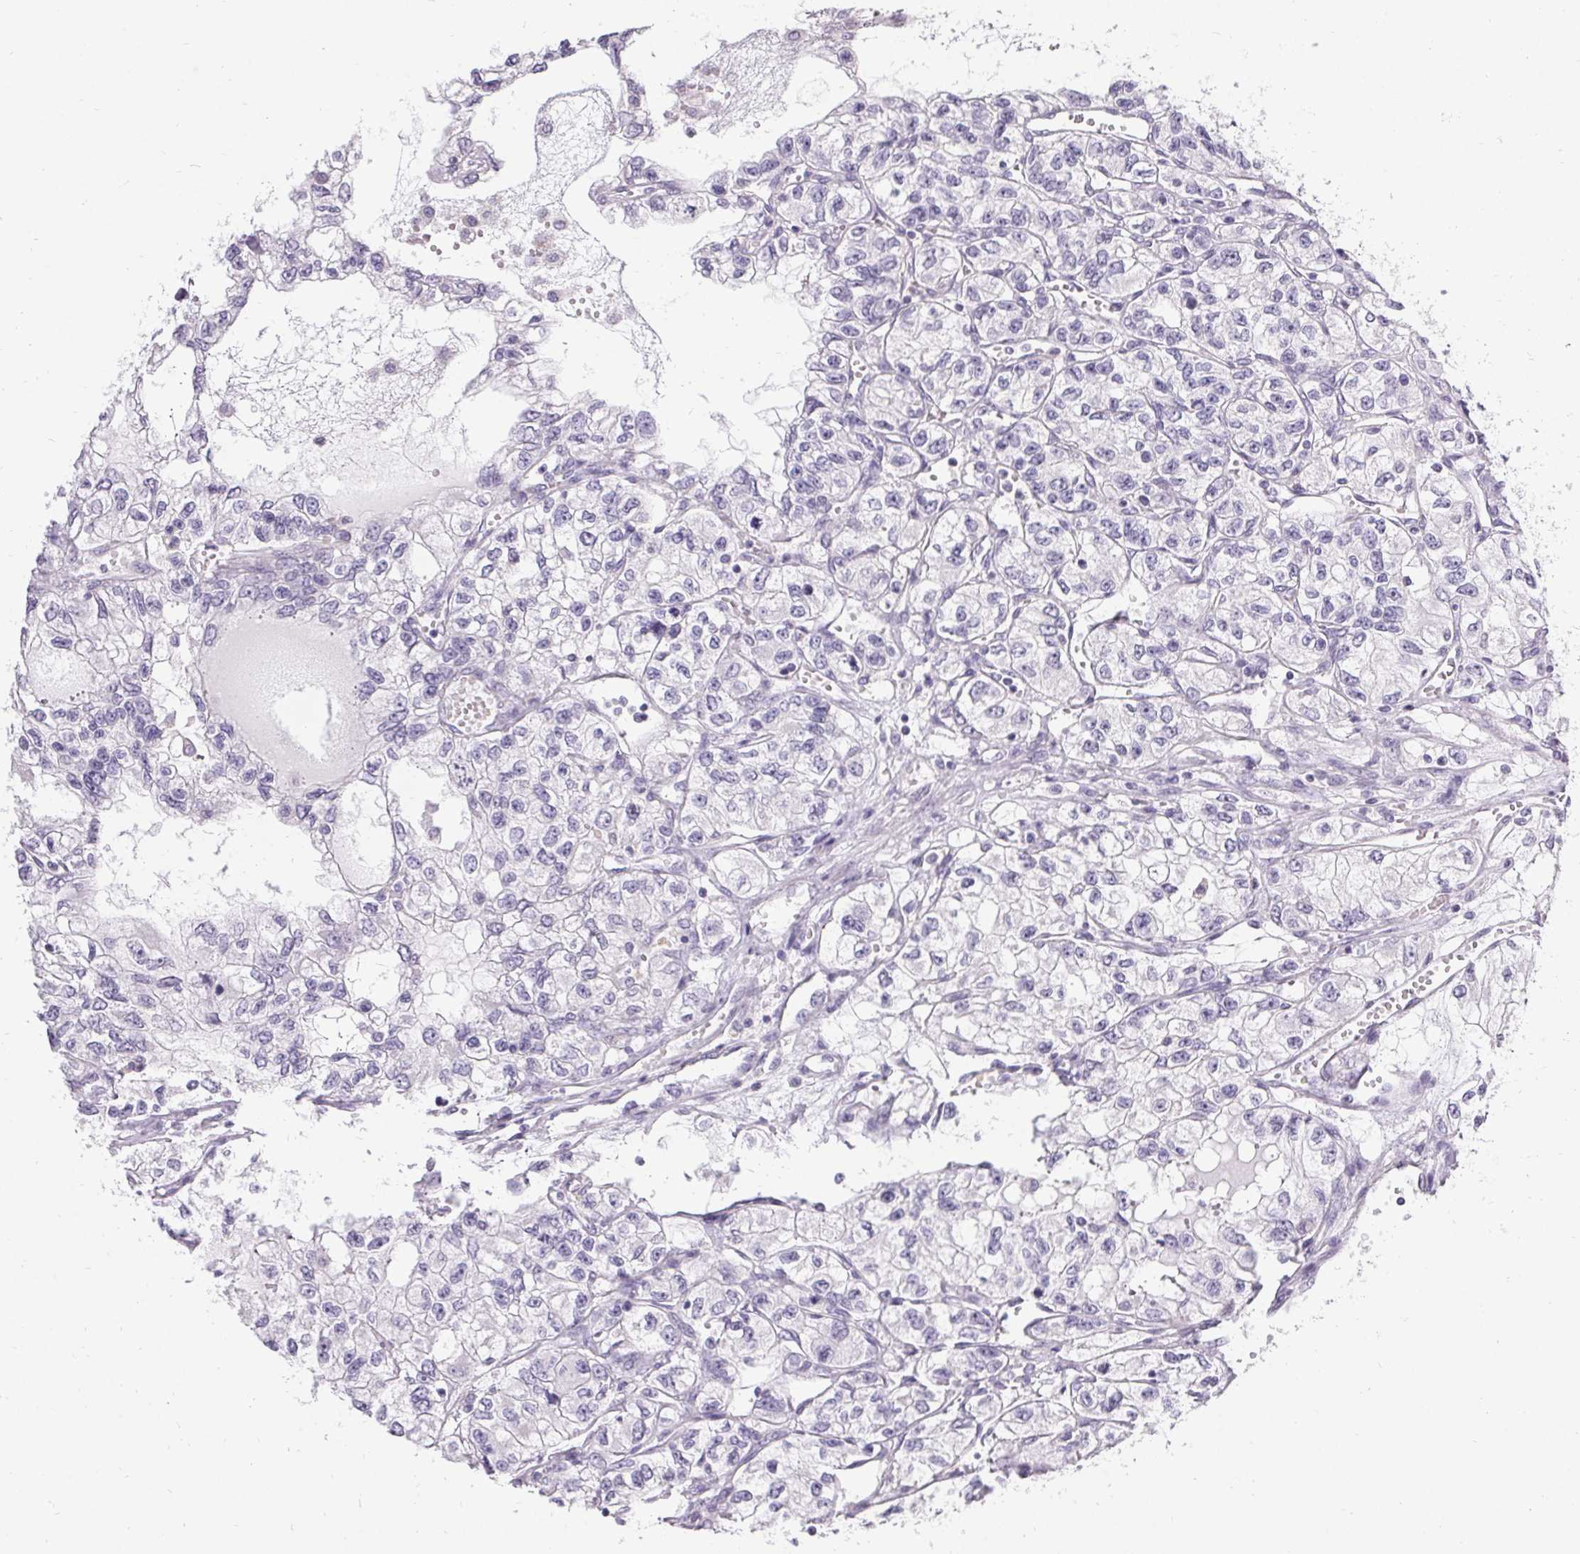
{"staining": {"intensity": "negative", "quantity": "none", "location": "none"}, "tissue": "renal cancer", "cell_type": "Tumor cells", "image_type": "cancer", "snomed": [{"axis": "morphology", "description": "Adenocarcinoma, NOS"}, {"axis": "topography", "description": "Kidney"}], "caption": "A high-resolution image shows immunohistochemistry (IHC) staining of renal adenocarcinoma, which shows no significant positivity in tumor cells. (Stains: DAB (3,3'-diaminobenzidine) IHC with hematoxylin counter stain, Microscopy: brightfield microscopy at high magnification).", "gene": "PMEL", "patient": {"sex": "female", "age": 59}}